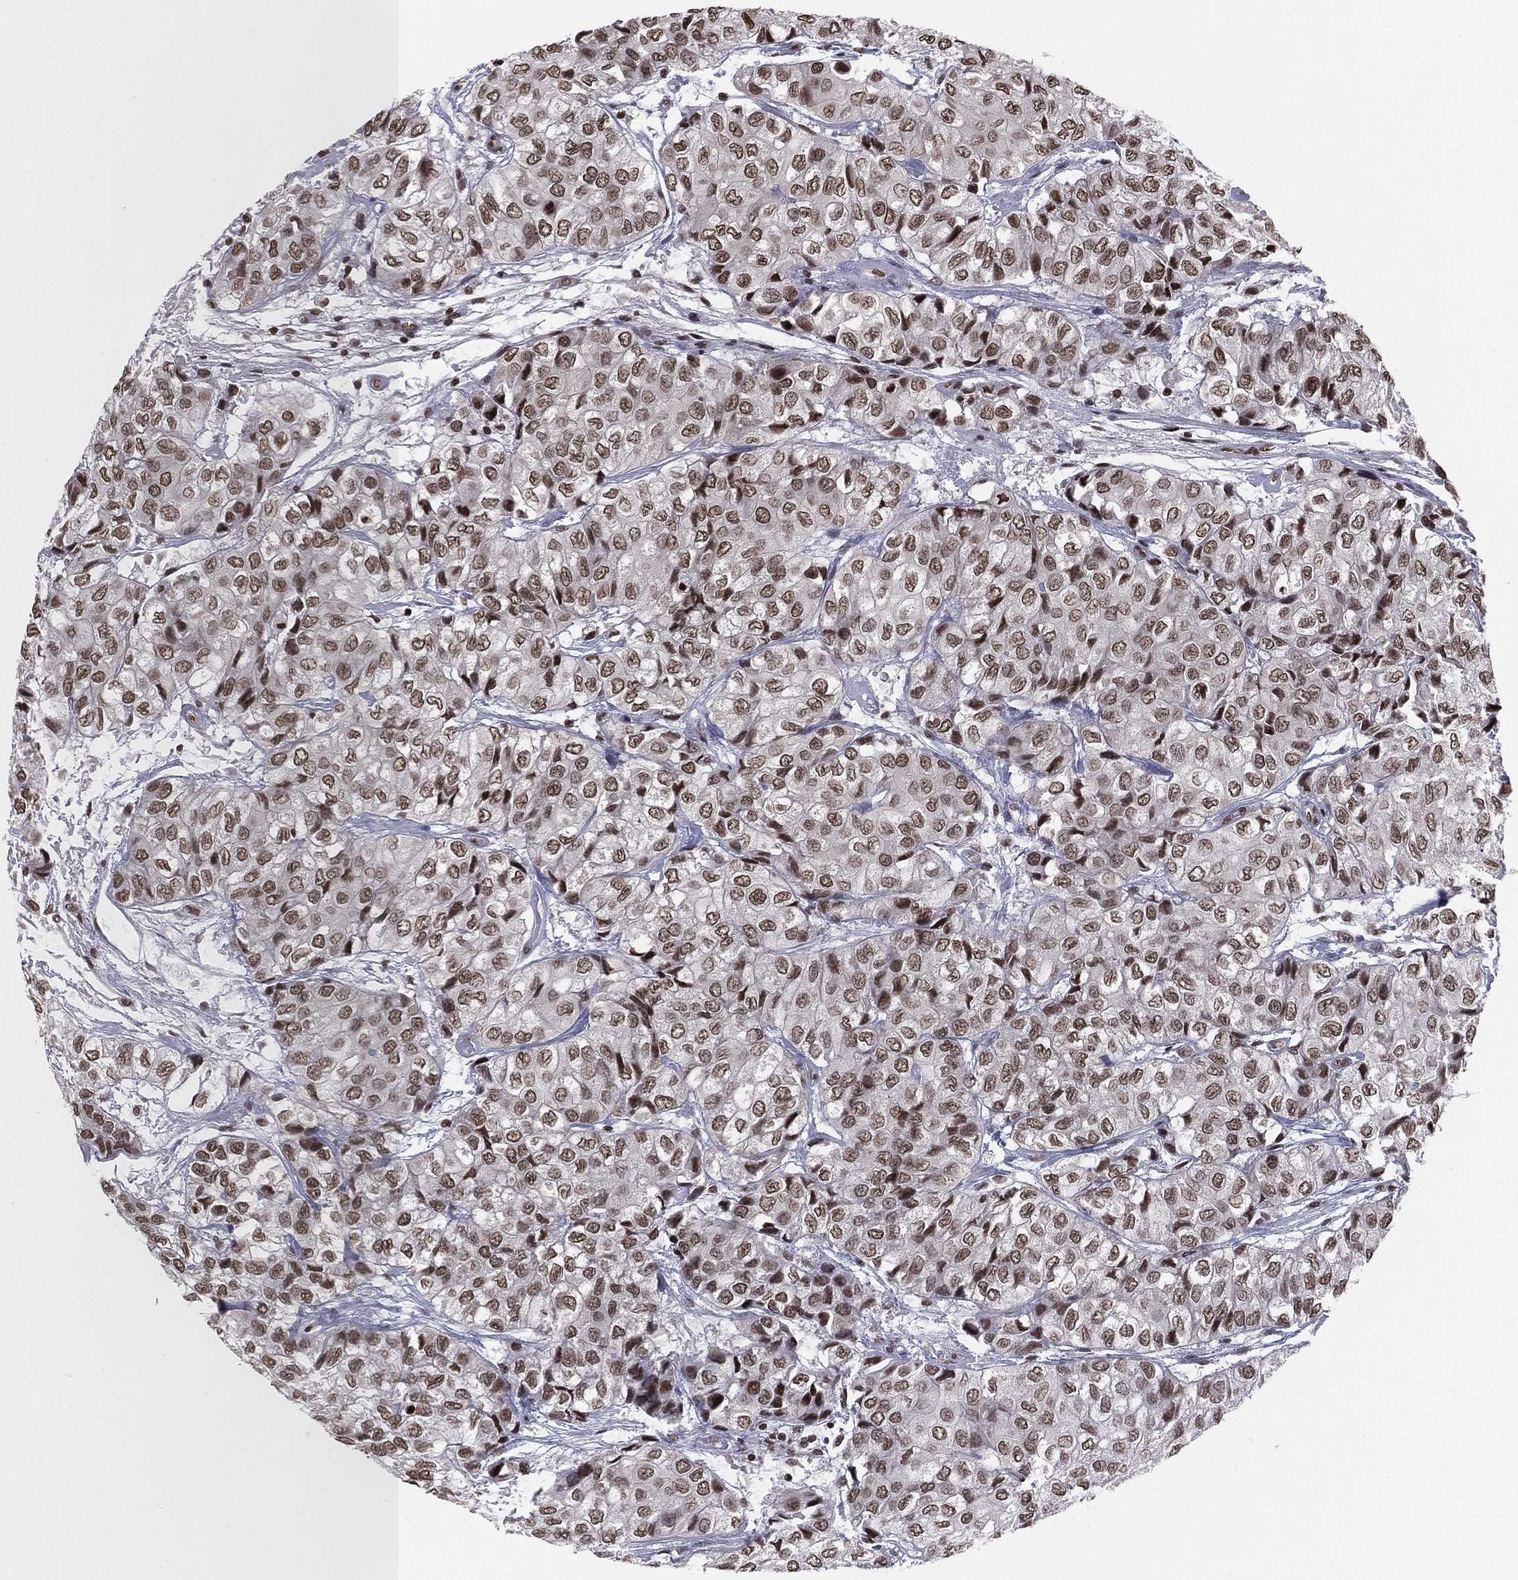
{"staining": {"intensity": "moderate", "quantity": ">75%", "location": "nuclear"}, "tissue": "urothelial cancer", "cell_type": "Tumor cells", "image_type": "cancer", "snomed": [{"axis": "morphology", "description": "Urothelial carcinoma, High grade"}, {"axis": "topography", "description": "Urinary bladder"}], "caption": "Protein staining of urothelial cancer tissue reveals moderate nuclear positivity in approximately >75% of tumor cells.", "gene": "RFX7", "patient": {"sex": "male", "age": 73}}